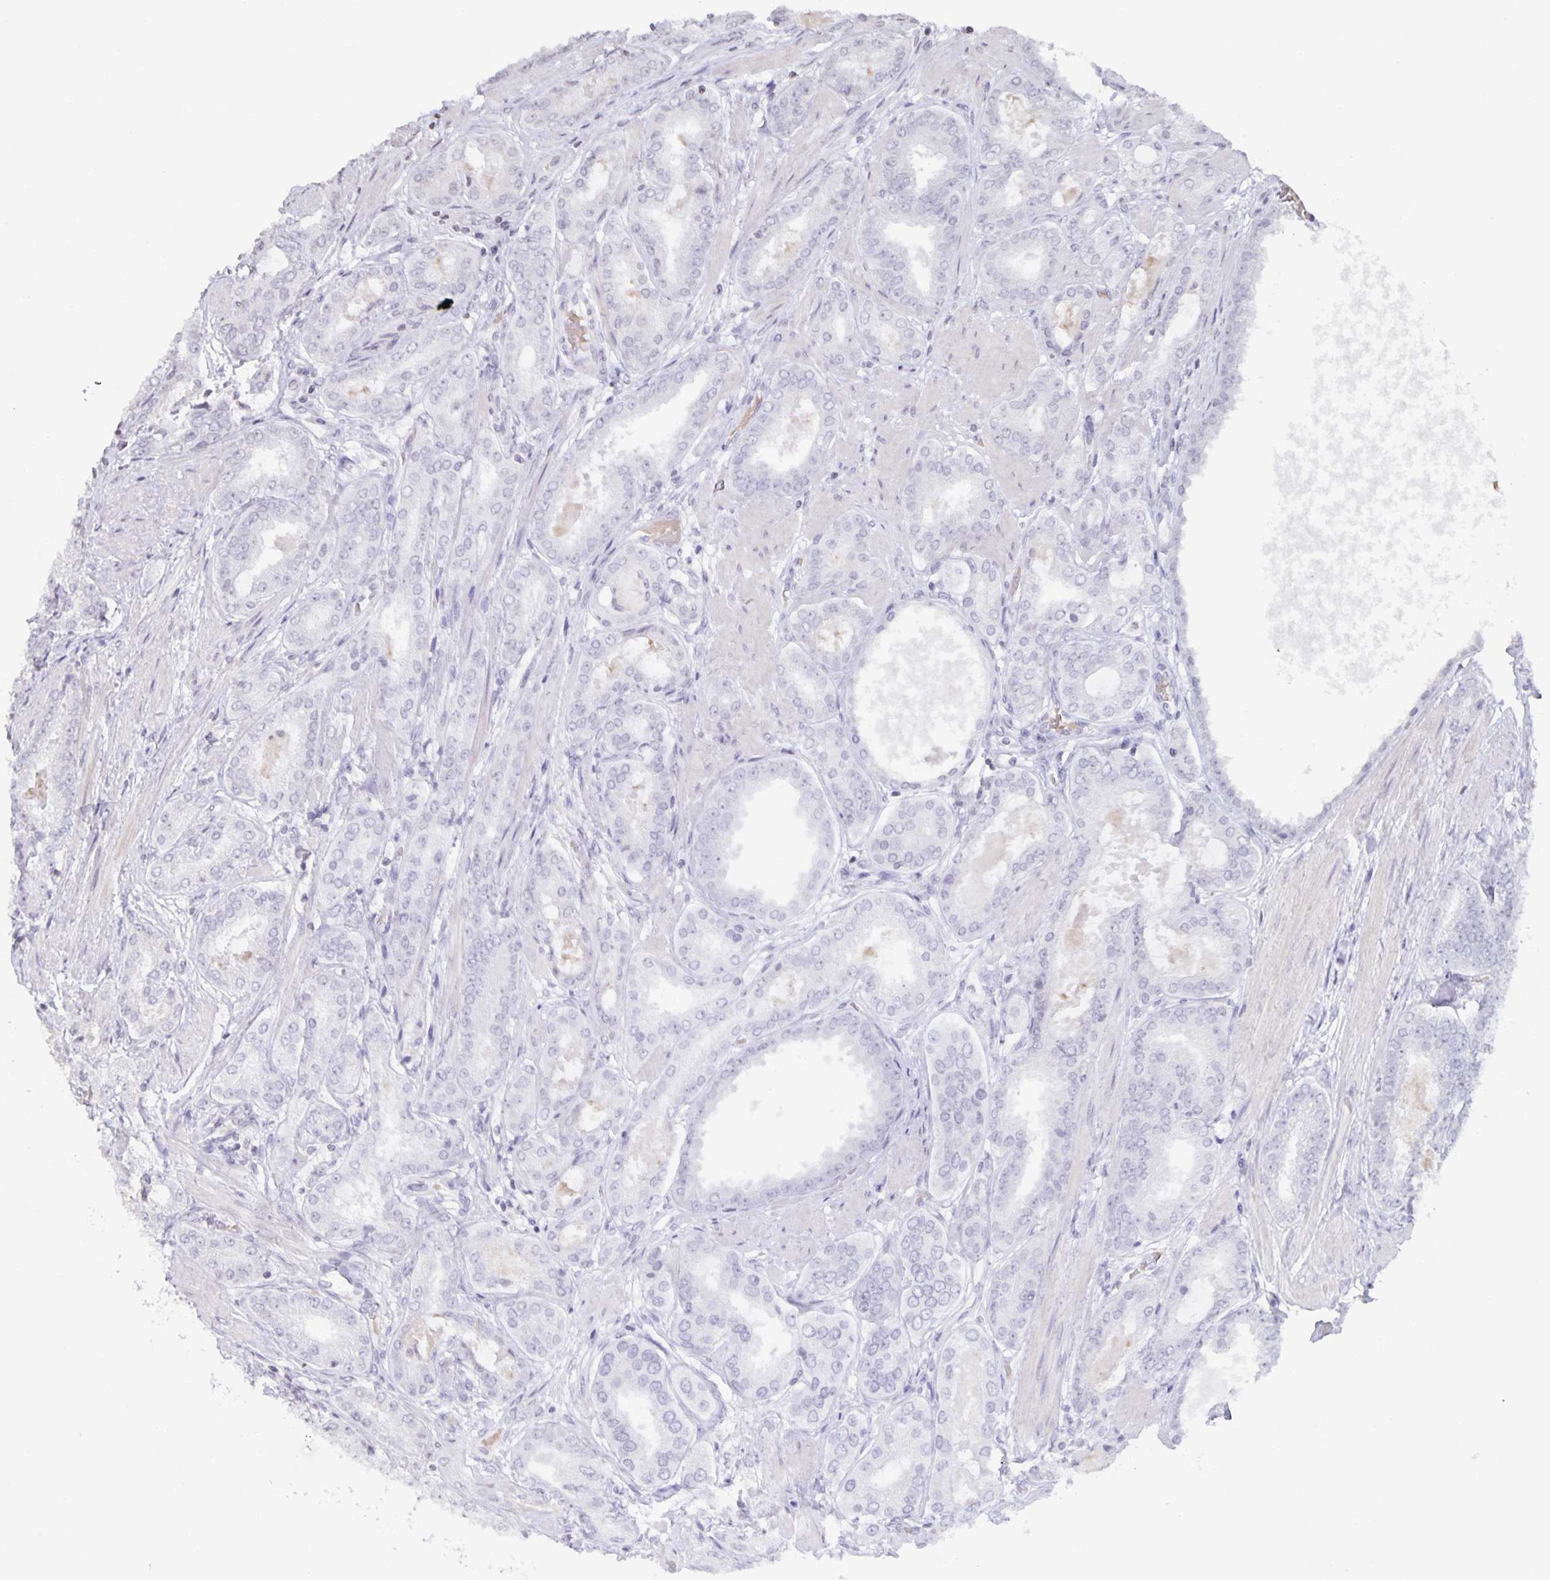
{"staining": {"intensity": "negative", "quantity": "none", "location": "none"}, "tissue": "prostate cancer", "cell_type": "Tumor cells", "image_type": "cancer", "snomed": [{"axis": "morphology", "description": "Adenocarcinoma, High grade"}, {"axis": "topography", "description": "Prostate"}], "caption": "The micrograph reveals no significant positivity in tumor cells of prostate cancer.", "gene": "AQP4", "patient": {"sex": "male", "age": 63}}